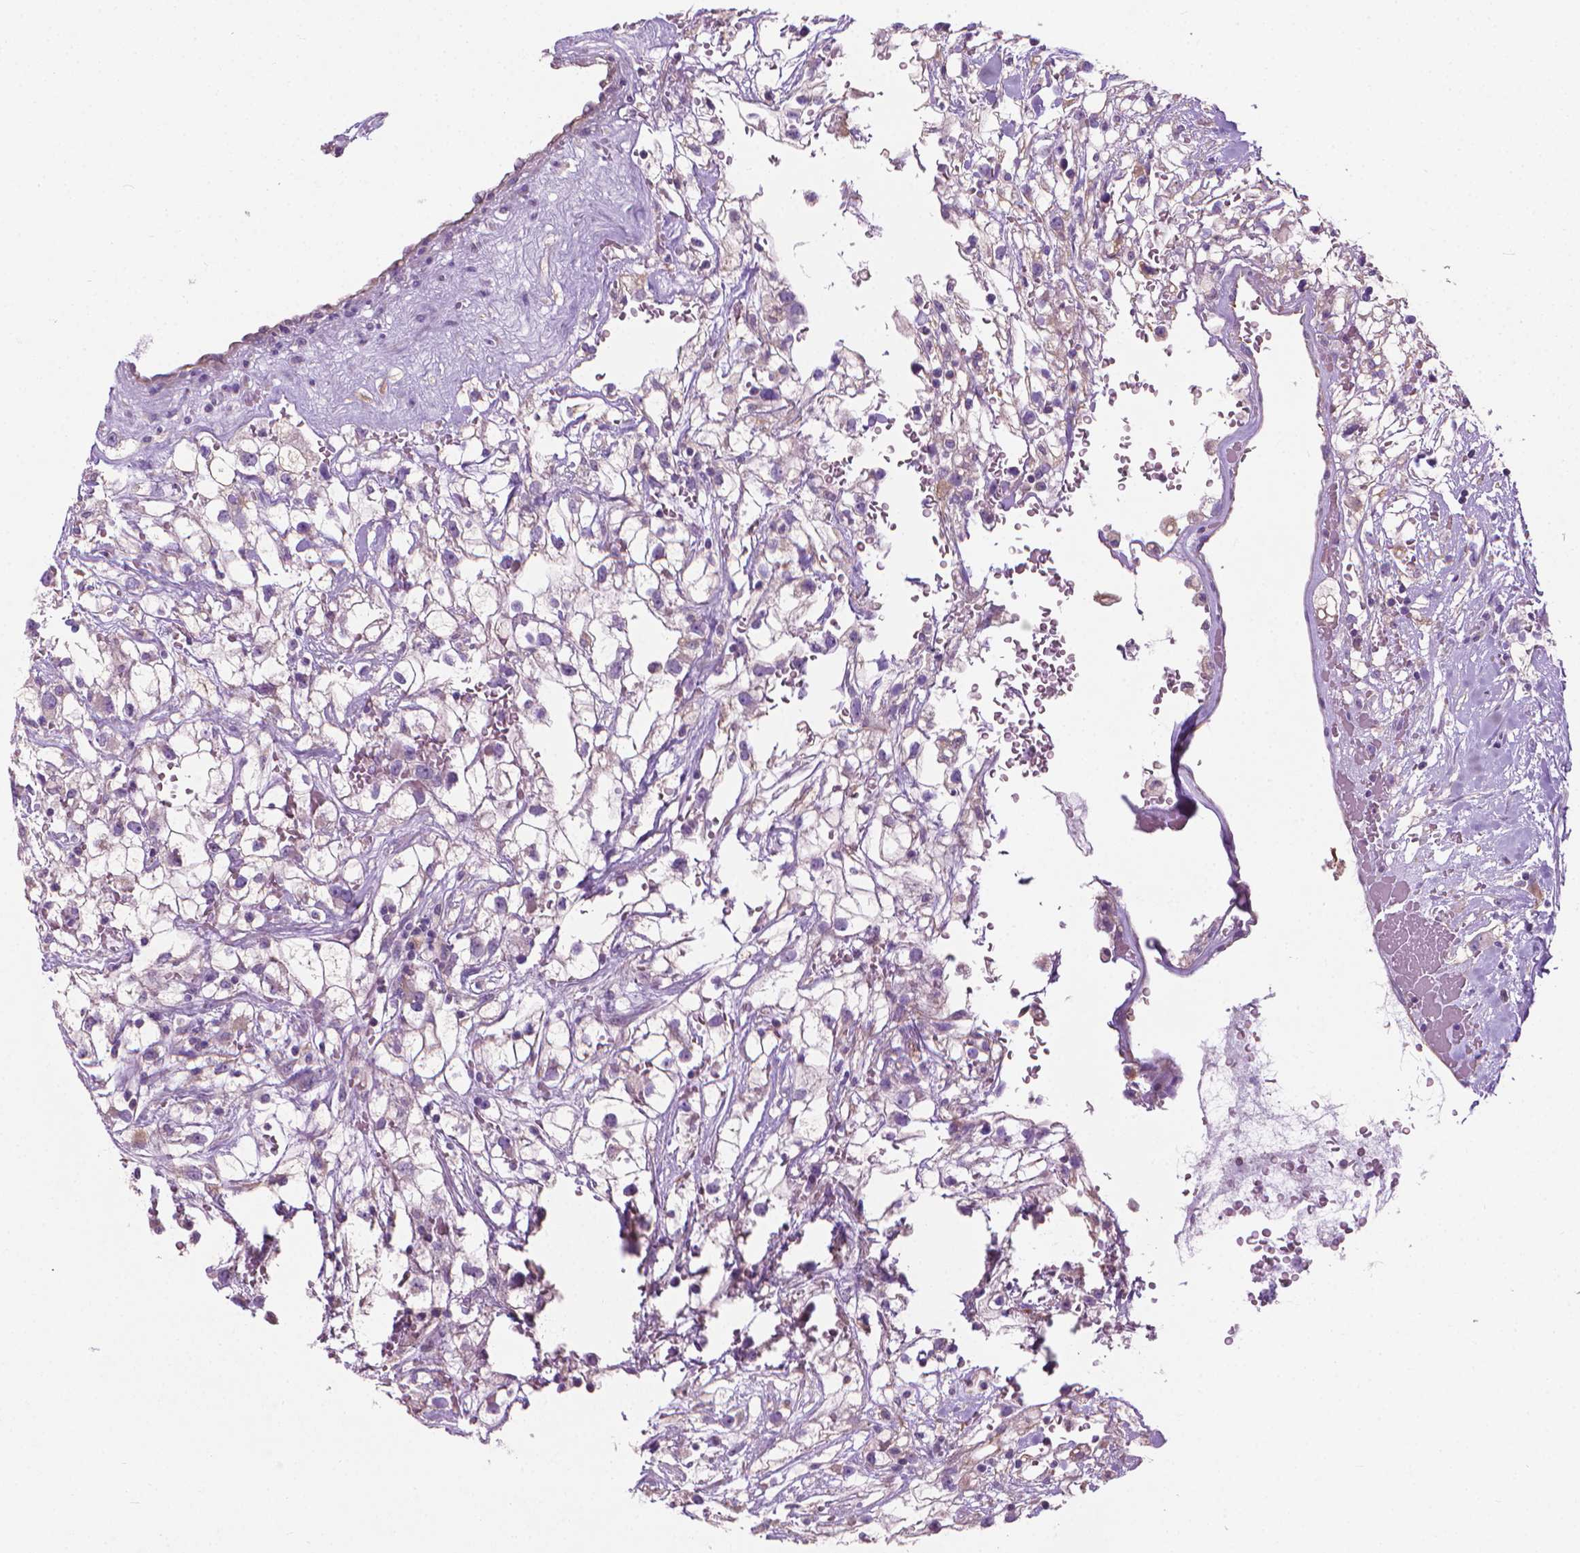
{"staining": {"intensity": "negative", "quantity": "none", "location": "none"}, "tissue": "renal cancer", "cell_type": "Tumor cells", "image_type": "cancer", "snomed": [{"axis": "morphology", "description": "Adenocarcinoma, NOS"}, {"axis": "topography", "description": "Kidney"}], "caption": "This is an immunohistochemistry photomicrograph of renal cancer. There is no expression in tumor cells.", "gene": "KRT73", "patient": {"sex": "male", "age": 59}}